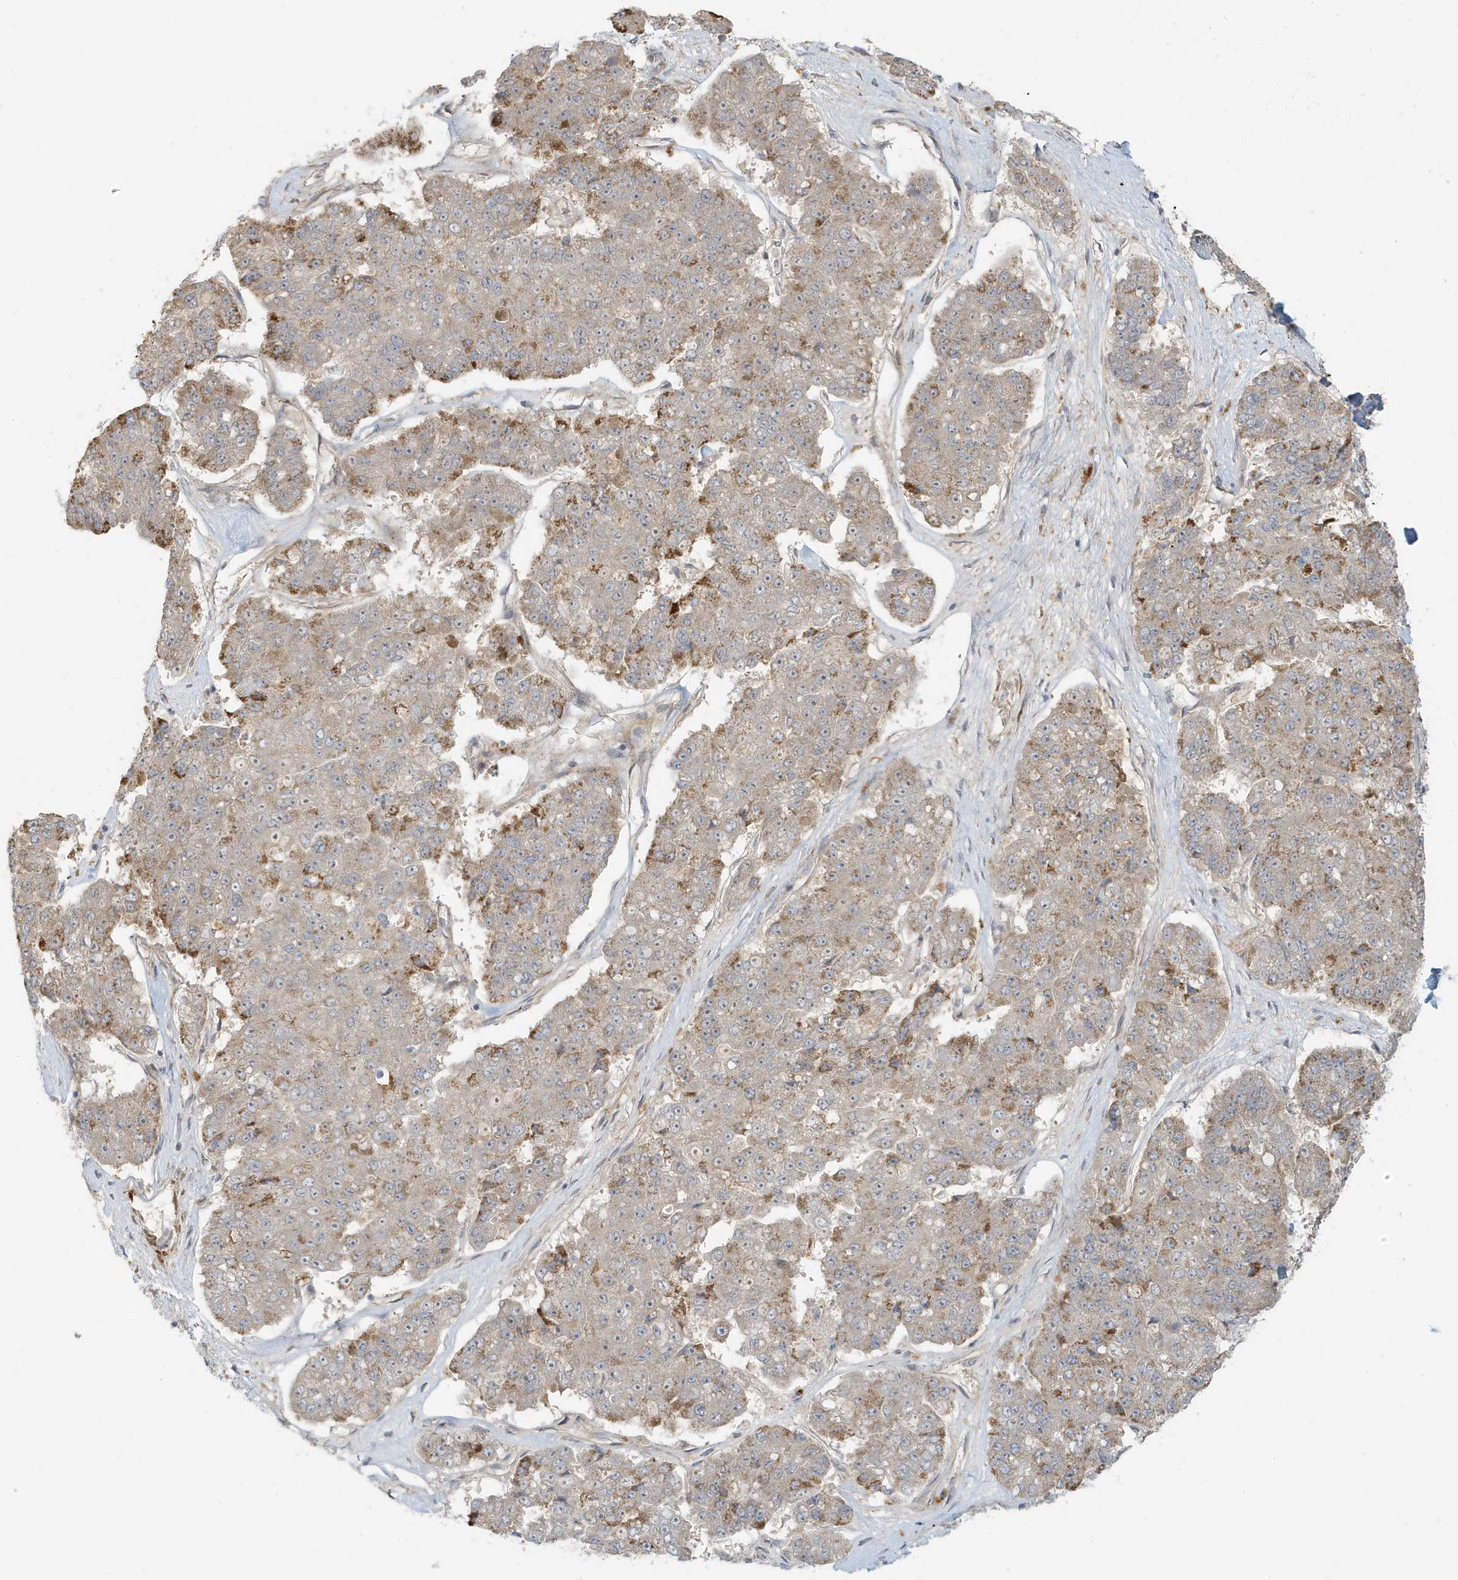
{"staining": {"intensity": "moderate", "quantity": "<25%", "location": "cytoplasmic/membranous"}, "tissue": "pancreatic cancer", "cell_type": "Tumor cells", "image_type": "cancer", "snomed": [{"axis": "morphology", "description": "Adenocarcinoma, NOS"}, {"axis": "topography", "description": "Pancreas"}], "caption": "Pancreatic cancer tissue exhibits moderate cytoplasmic/membranous staining in about <25% of tumor cells The protein is shown in brown color, while the nuclei are stained blue.", "gene": "MCOLN1", "patient": {"sex": "male", "age": 50}}